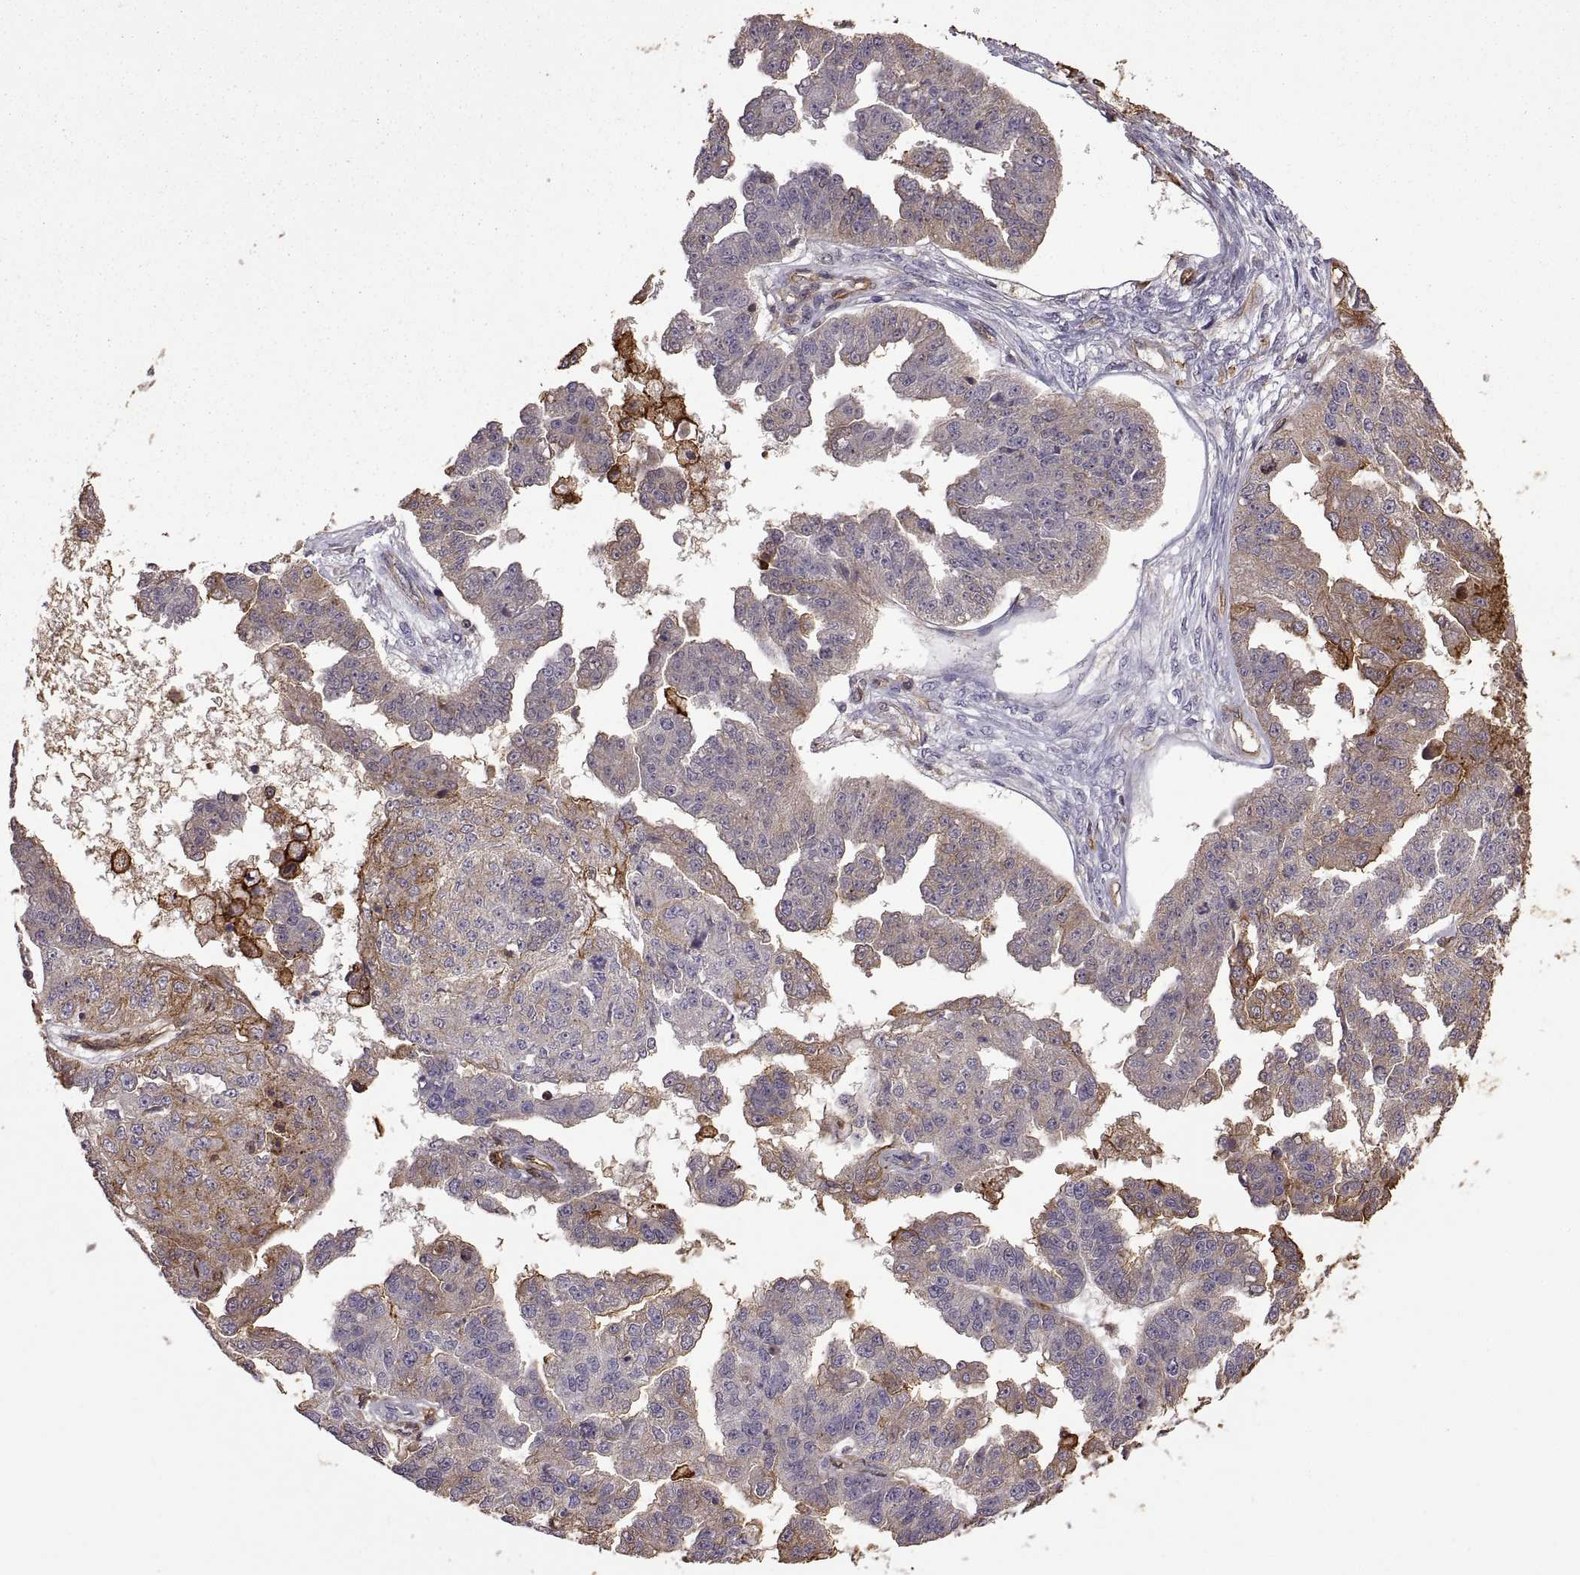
{"staining": {"intensity": "moderate", "quantity": "25%-75%", "location": "cytoplasmic/membranous"}, "tissue": "ovarian cancer", "cell_type": "Tumor cells", "image_type": "cancer", "snomed": [{"axis": "morphology", "description": "Cystadenocarcinoma, serous, NOS"}, {"axis": "topography", "description": "Ovary"}], "caption": "Tumor cells display medium levels of moderate cytoplasmic/membranous expression in about 25%-75% of cells in ovarian cancer (serous cystadenocarcinoma).", "gene": "S100A10", "patient": {"sex": "female", "age": 58}}